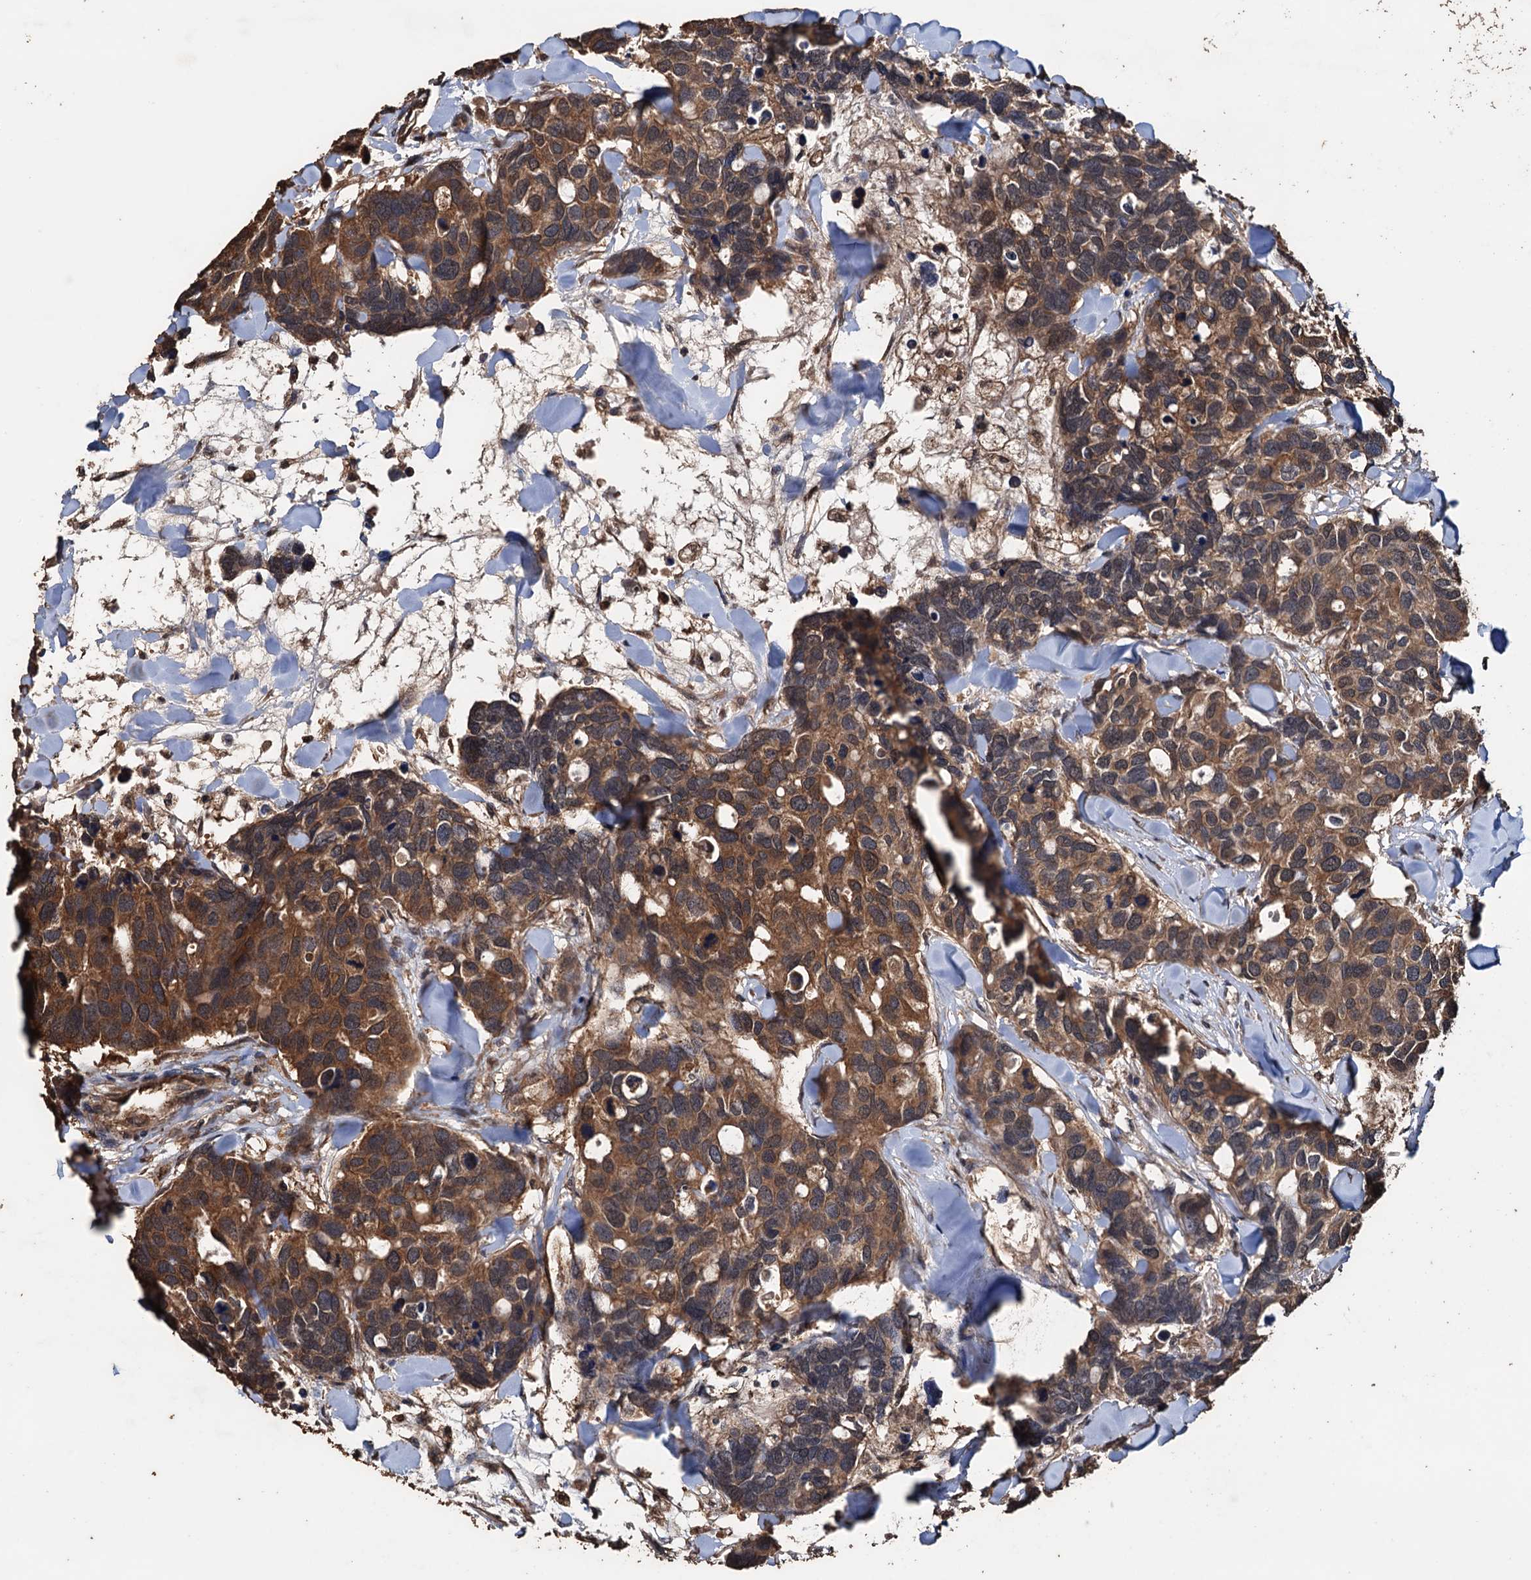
{"staining": {"intensity": "moderate", "quantity": ">75%", "location": "cytoplasmic/membranous"}, "tissue": "breast cancer", "cell_type": "Tumor cells", "image_type": "cancer", "snomed": [{"axis": "morphology", "description": "Duct carcinoma"}, {"axis": "topography", "description": "Breast"}], "caption": "This is a micrograph of immunohistochemistry staining of breast cancer, which shows moderate positivity in the cytoplasmic/membranous of tumor cells.", "gene": "PSMD9", "patient": {"sex": "female", "age": 83}}